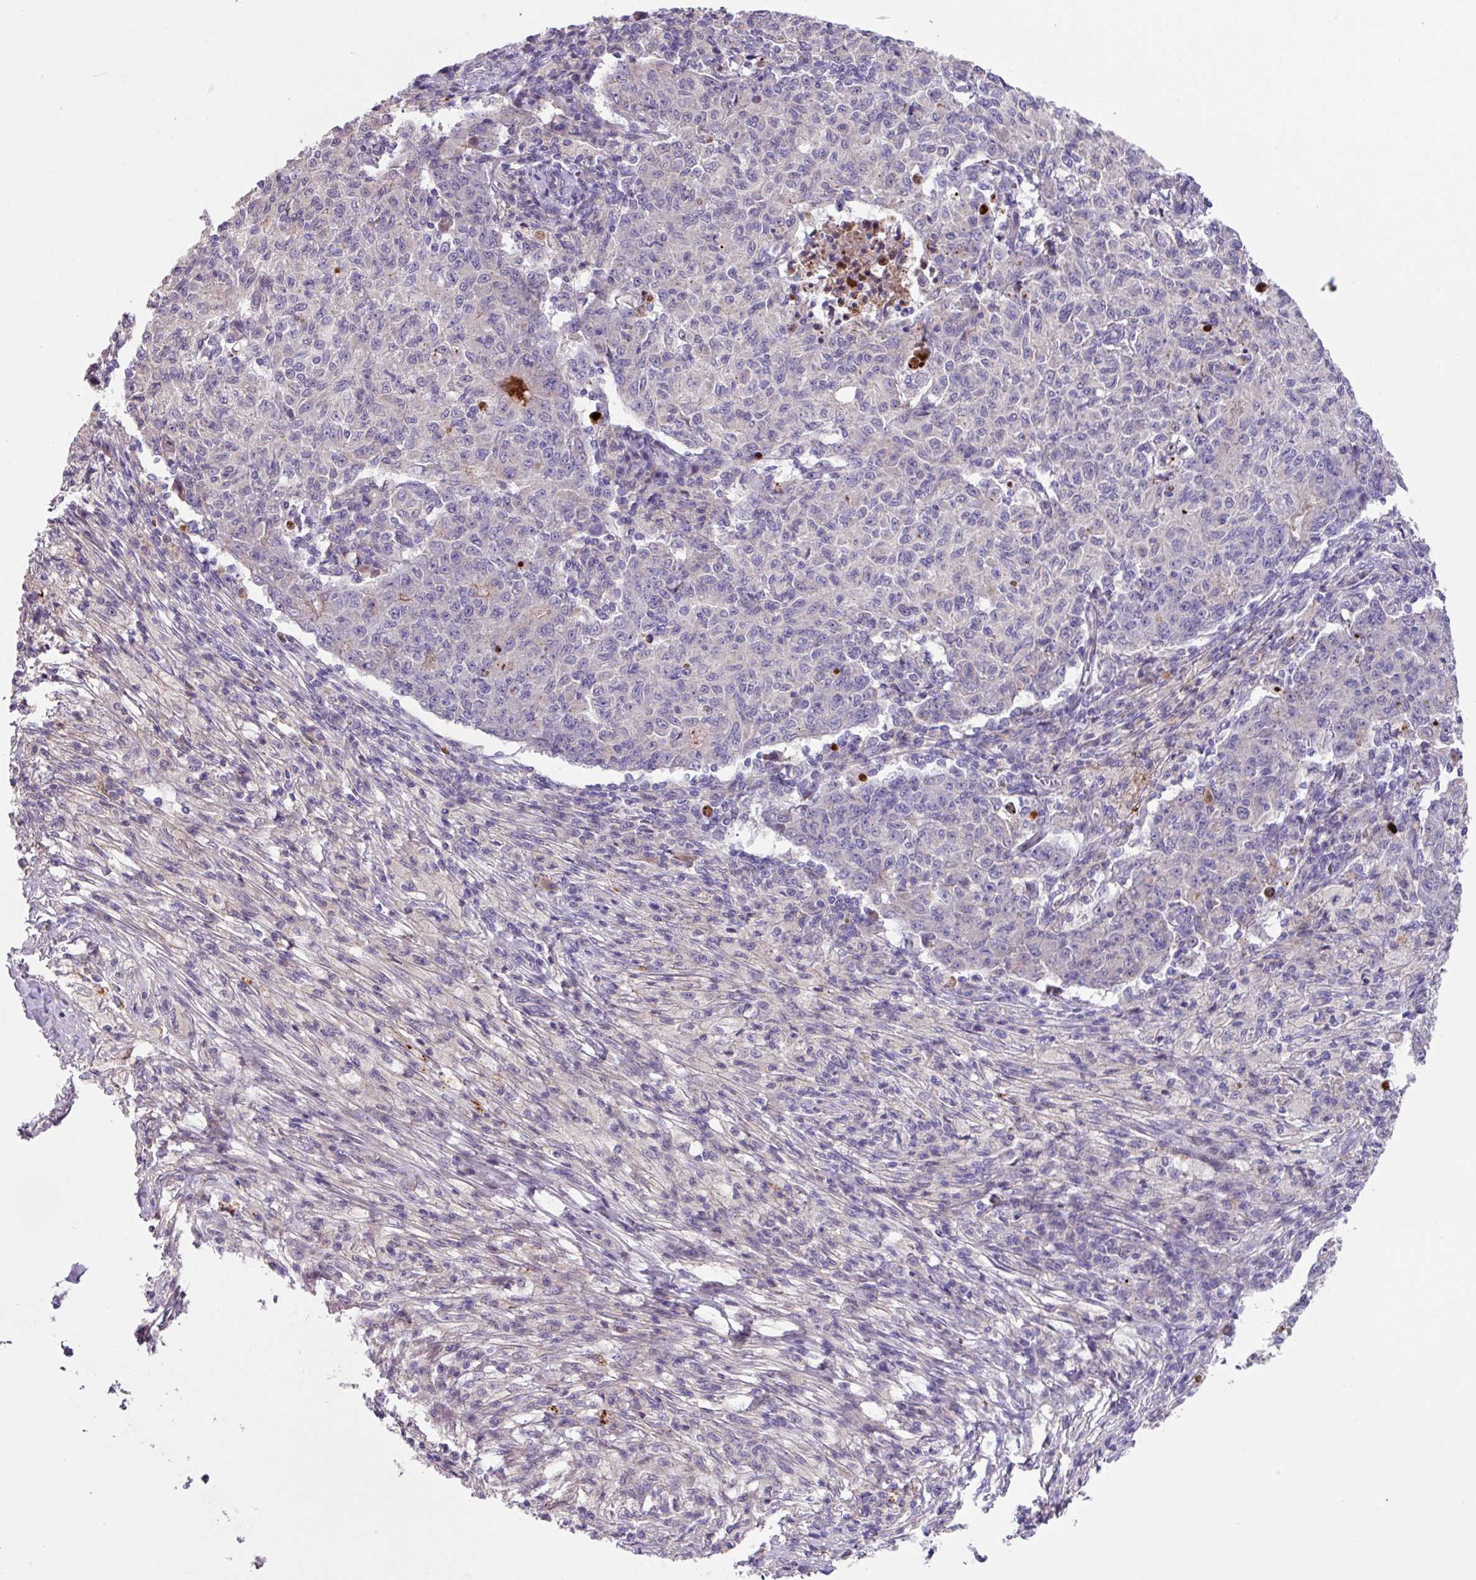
{"staining": {"intensity": "negative", "quantity": "none", "location": "none"}, "tissue": "ovarian cancer", "cell_type": "Tumor cells", "image_type": "cancer", "snomed": [{"axis": "morphology", "description": "Carcinoma, endometroid"}, {"axis": "topography", "description": "Ovary"}], "caption": "A high-resolution photomicrograph shows IHC staining of ovarian cancer, which reveals no significant positivity in tumor cells.", "gene": "IQCJ", "patient": {"sex": "female", "age": 42}}